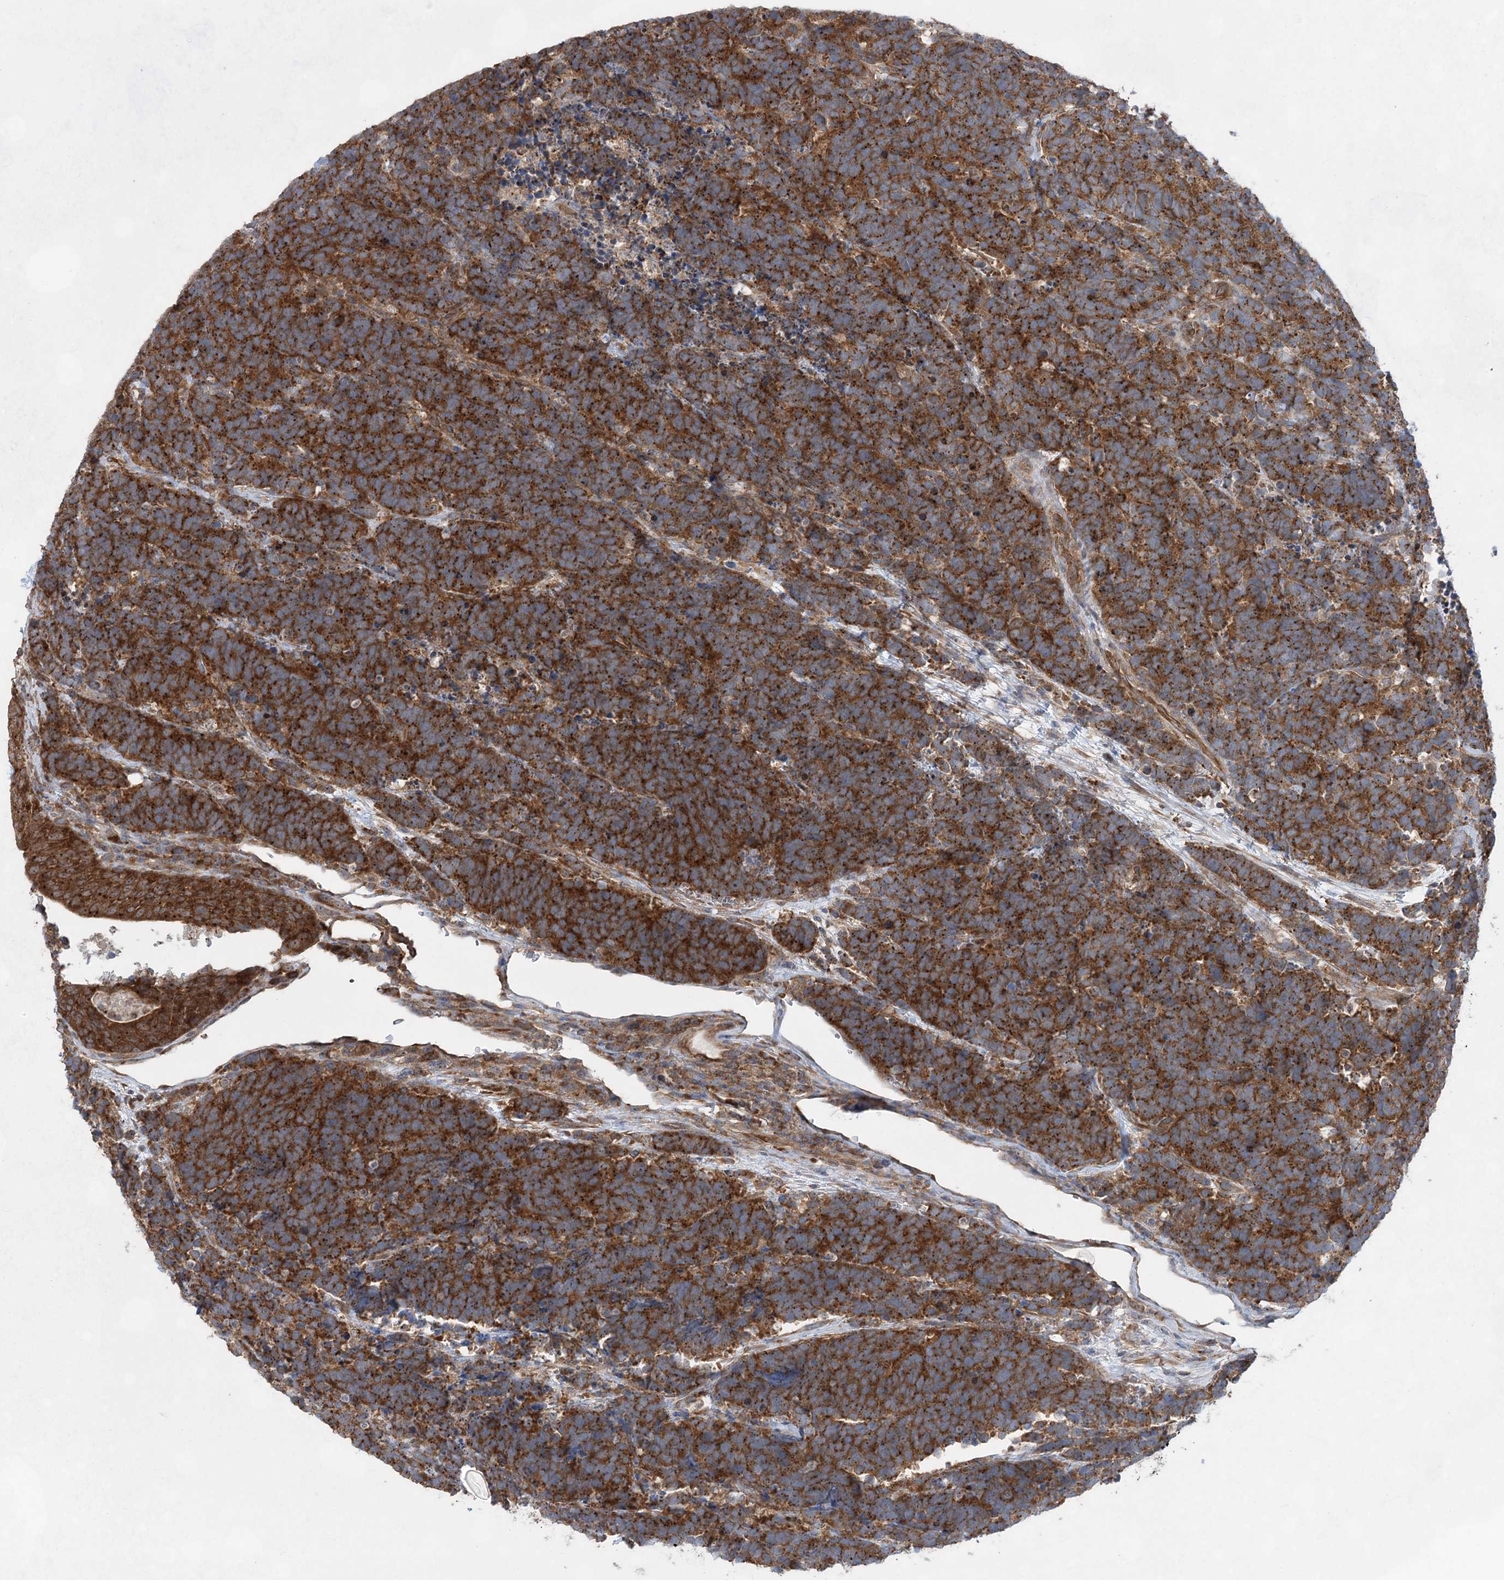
{"staining": {"intensity": "moderate", "quantity": ">75%", "location": "cytoplasmic/membranous"}, "tissue": "carcinoid", "cell_type": "Tumor cells", "image_type": "cancer", "snomed": [{"axis": "morphology", "description": "Carcinoma, NOS"}, {"axis": "morphology", "description": "Carcinoid, malignant, NOS"}, {"axis": "topography", "description": "Urinary bladder"}], "caption": "Tumor cells demonstrate medium levels of moderate cytoplasmic/membranous staining in approximately >75% of cells in carcinoid.", "gene": "EIF3A", "patient": {"sex": "male", "age": 57}}